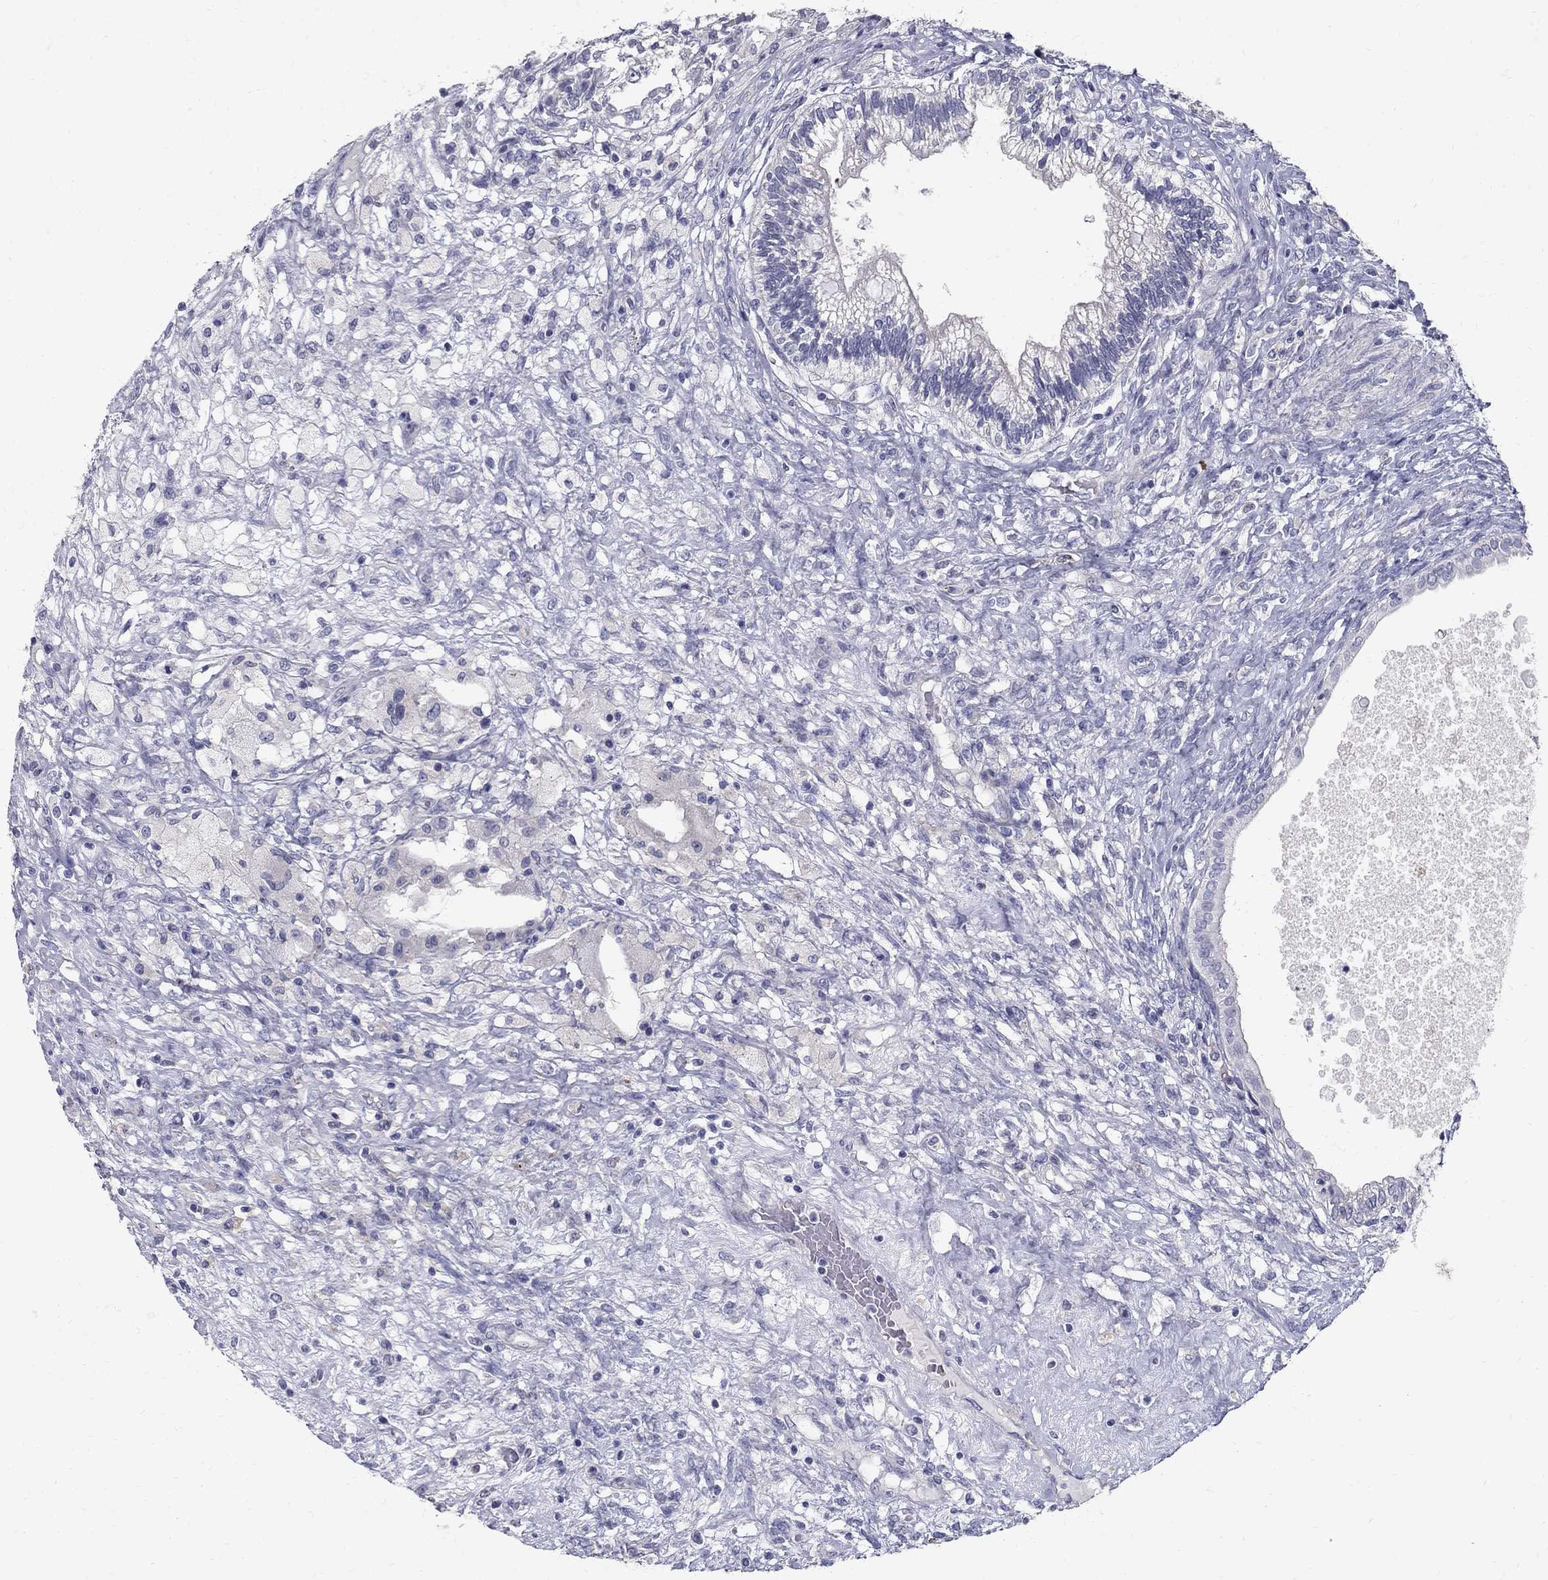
{"staining": {"intensity": "negative", "quantity": "none", "location": "none"}, "tissue": "testis cancer", "cell_type": "Tumor cells", "image_type": "cancer", "snomed": [{"axis": "morphology", "description": "Seminoma, NOS"}, {"axis": "morphology", "description": "Carcinoma, Embryonal, NOS"}, {"axis": "topography", "description": "Testis"}], "caption": "IHC image of neoplastic tissue: human testis cancer (seminoma) stained with DAB demonstrates no significant protein expression in tumor cells. The staining is performed using DAB (3,3'-diaminobenzidine) brown chromogen with nuclei counter-stained in using hematoxylin.", "gene": "TP53TG5", "patient": {"sex": "male", "age": 41}}